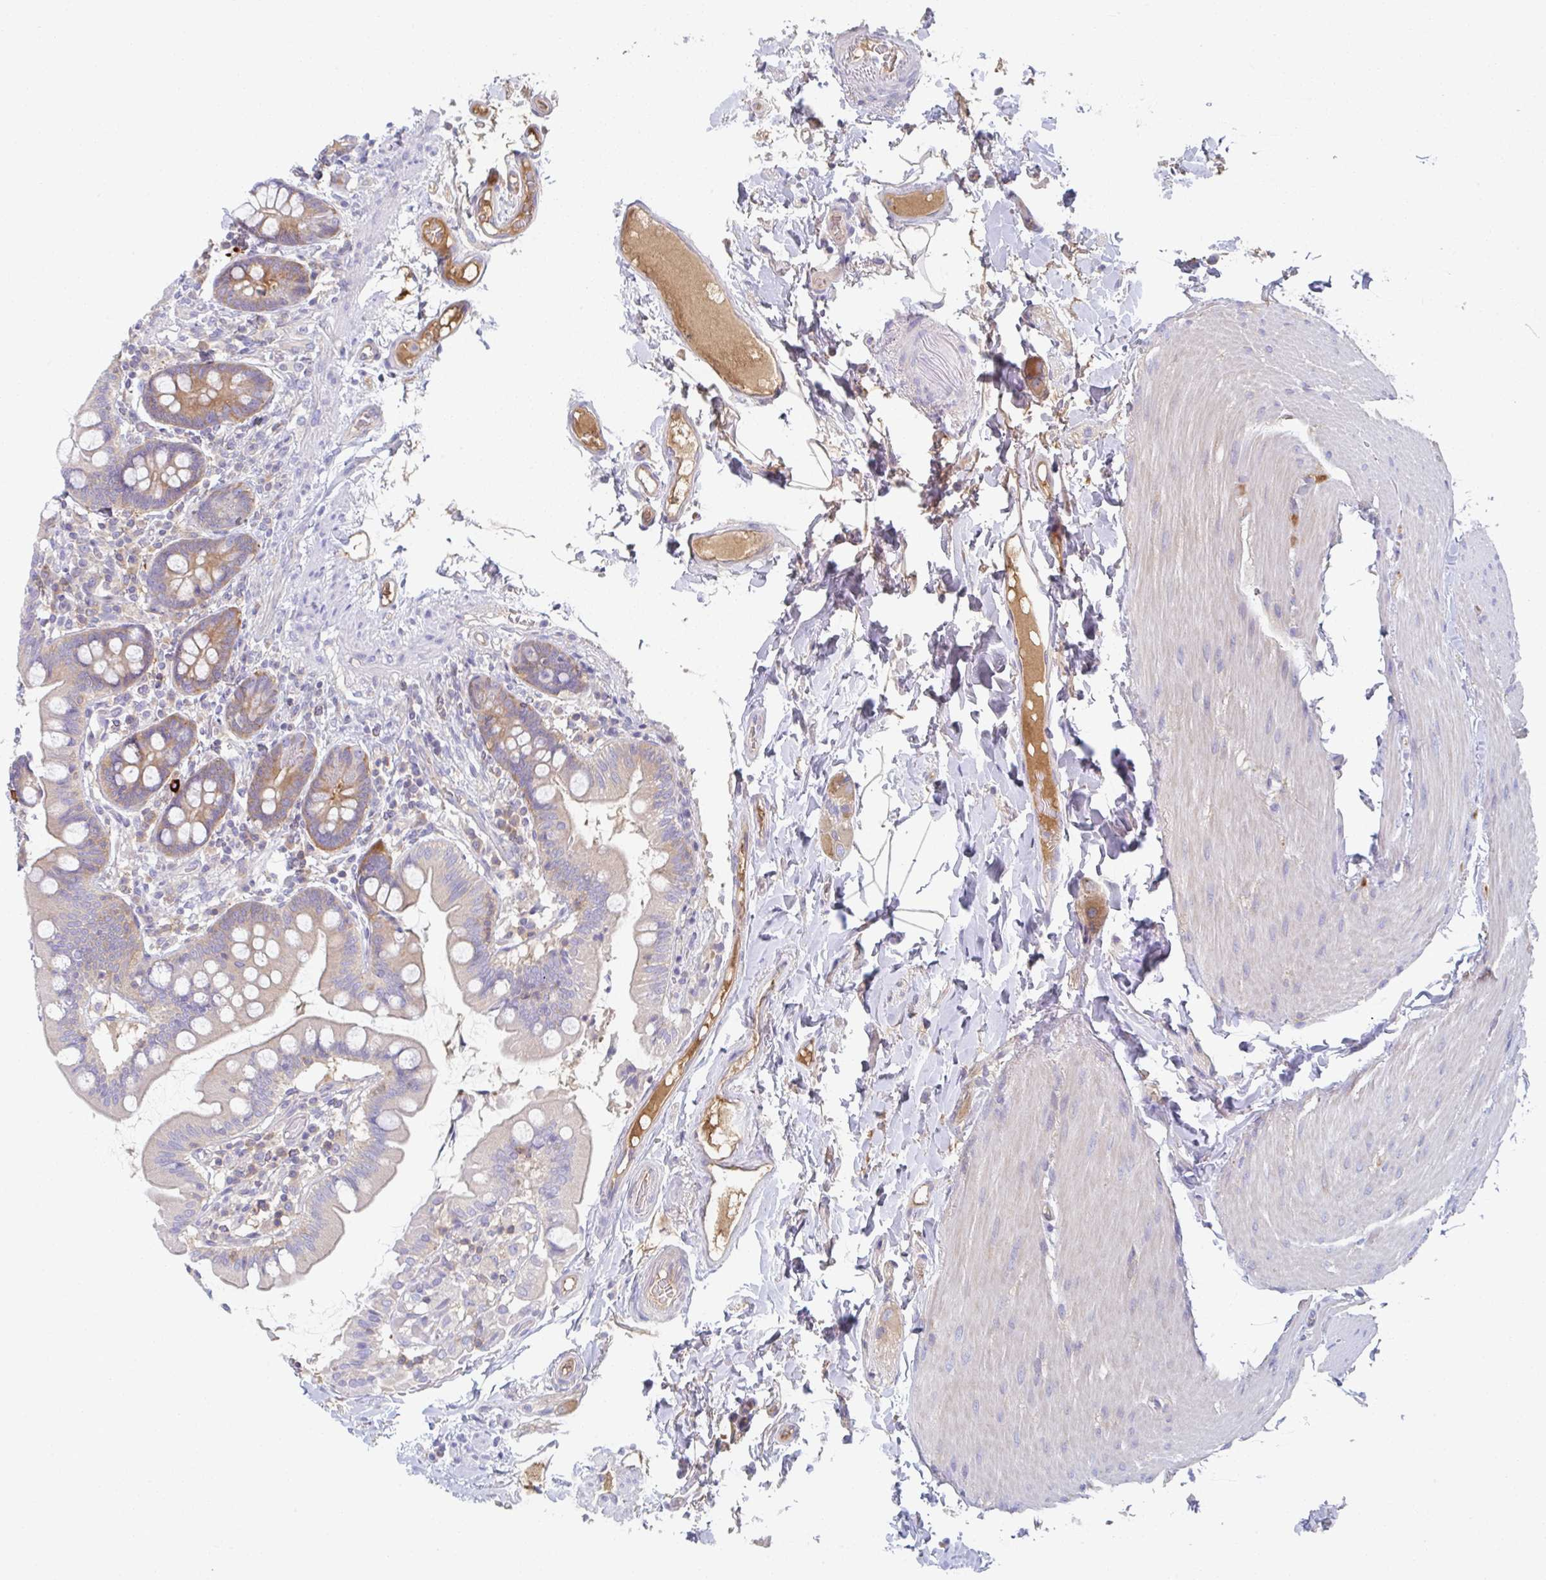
{"staining": {"intensity": "weak", "quantity": "25%-75%", "location": "cytoplasmic/membranous"}, "tissue": "small intestine", "cell_type": "Glandular cells", "image_type": "normal", "snomed": [{"axis": "morphology", "description": "Normal tissue, NOS"}, {"axis": "topography", "description": "Small intestine"}], "caption": "An immunohistochemistry (IHC) histopathology image of unremarkable tissue is shown. Protein staining in brown highlights weak cytoplasmic/membranous positivity in small intestine within glandular cells. The staining was performed using DAB (3,3'-diaminobenzidine), with brown indicating positive protein expression. Nuclei are stained blue with hematoxylin.", "gene": "AMPD2", "patient": {"sex": "female", "age": 64}}